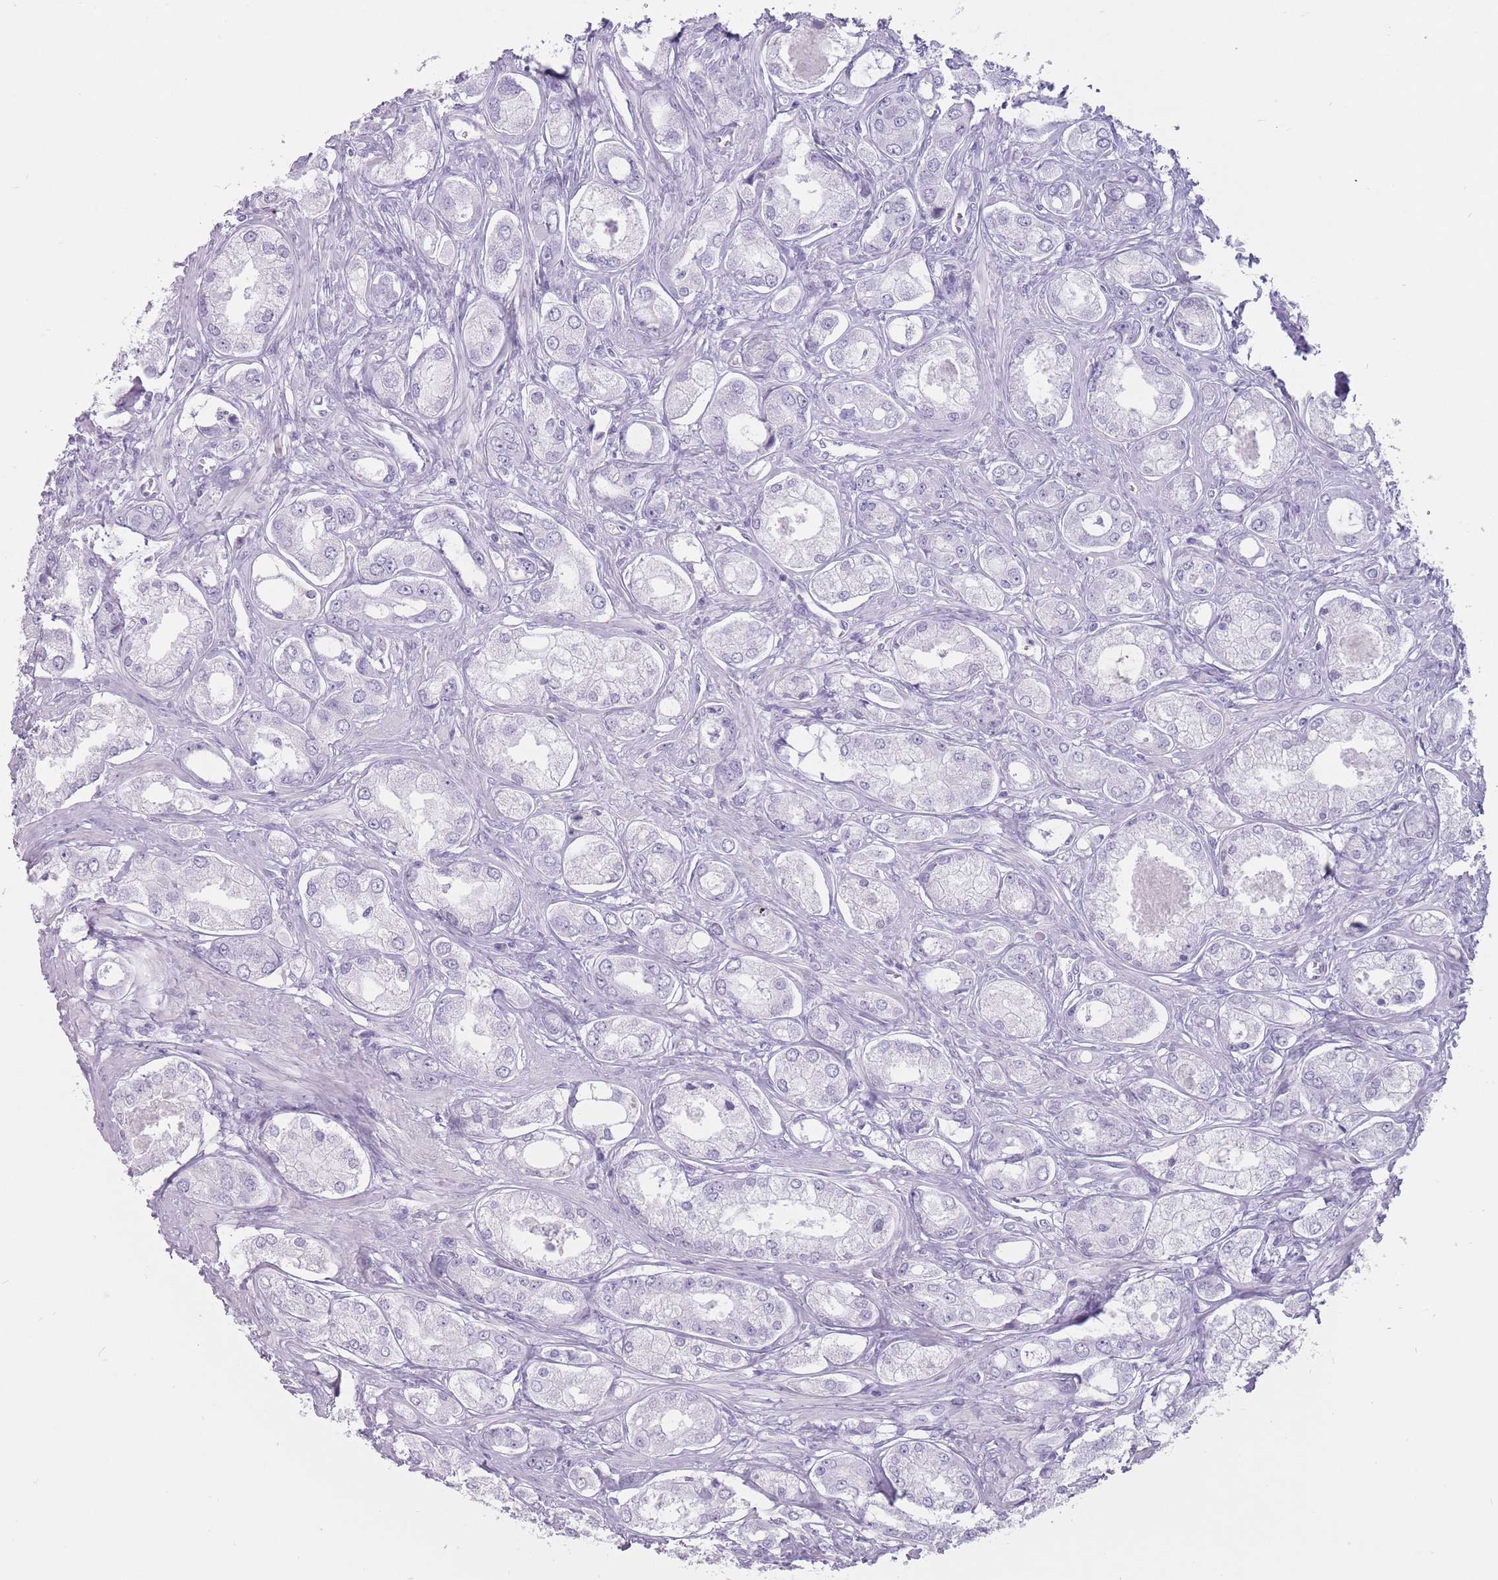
{"staining": {"intensity": "negative", "quantity": "none", "location": "none"}, "tissue": "prostate cancer", "cell_type": "Tumor cells", "image_type": "cancer", "snomed": [{"axis": "morphology", "description": "Adenocarcinoma, Low grade"}, {"axis": "topography", "description": "Prostate"}], "caption": "Tumor cells show no significant protein expression in adenocarcinoma (low-grade) (prostate).", "gene": "PNMA3", "patient": {"sex": "male", "age": 68}}